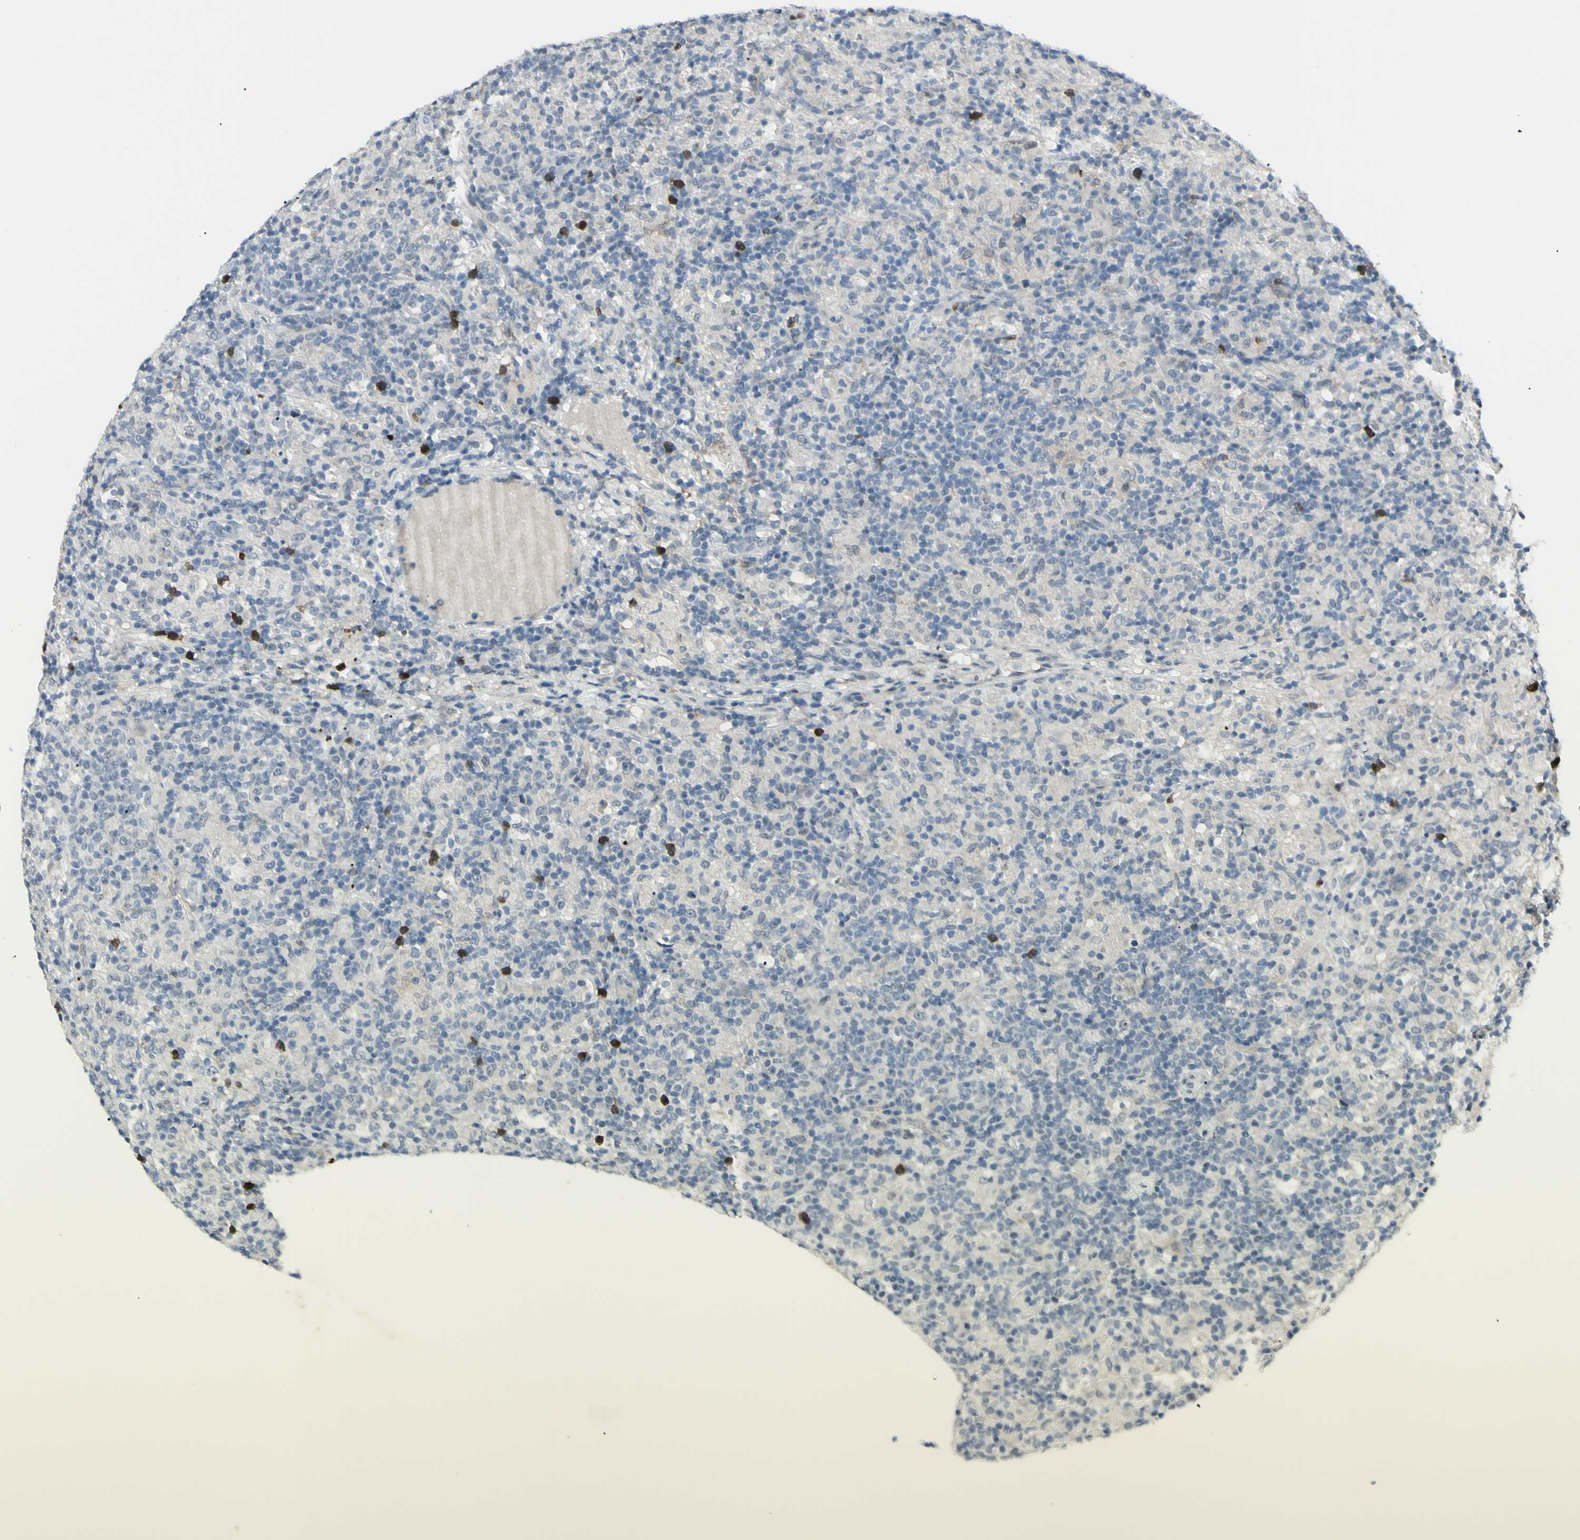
{"staining": {"intensity": "negative", "quantity": "none", "location": "none"}, "tissue": "lymphoma", "cell_type": "Tumor cells", "image_type": "cancer", "snomed": [{"axis": "morphology", "description": "Hodgkin's disease, NOS"}, {"axis": "topography", "description": "Lymph node"}], "caption": "Human lymphoma stained for a protein using IHC reveals no expression in tumor cells.", "gene": "ETNK1", "patient": {"sex": "male", "age": 70}}